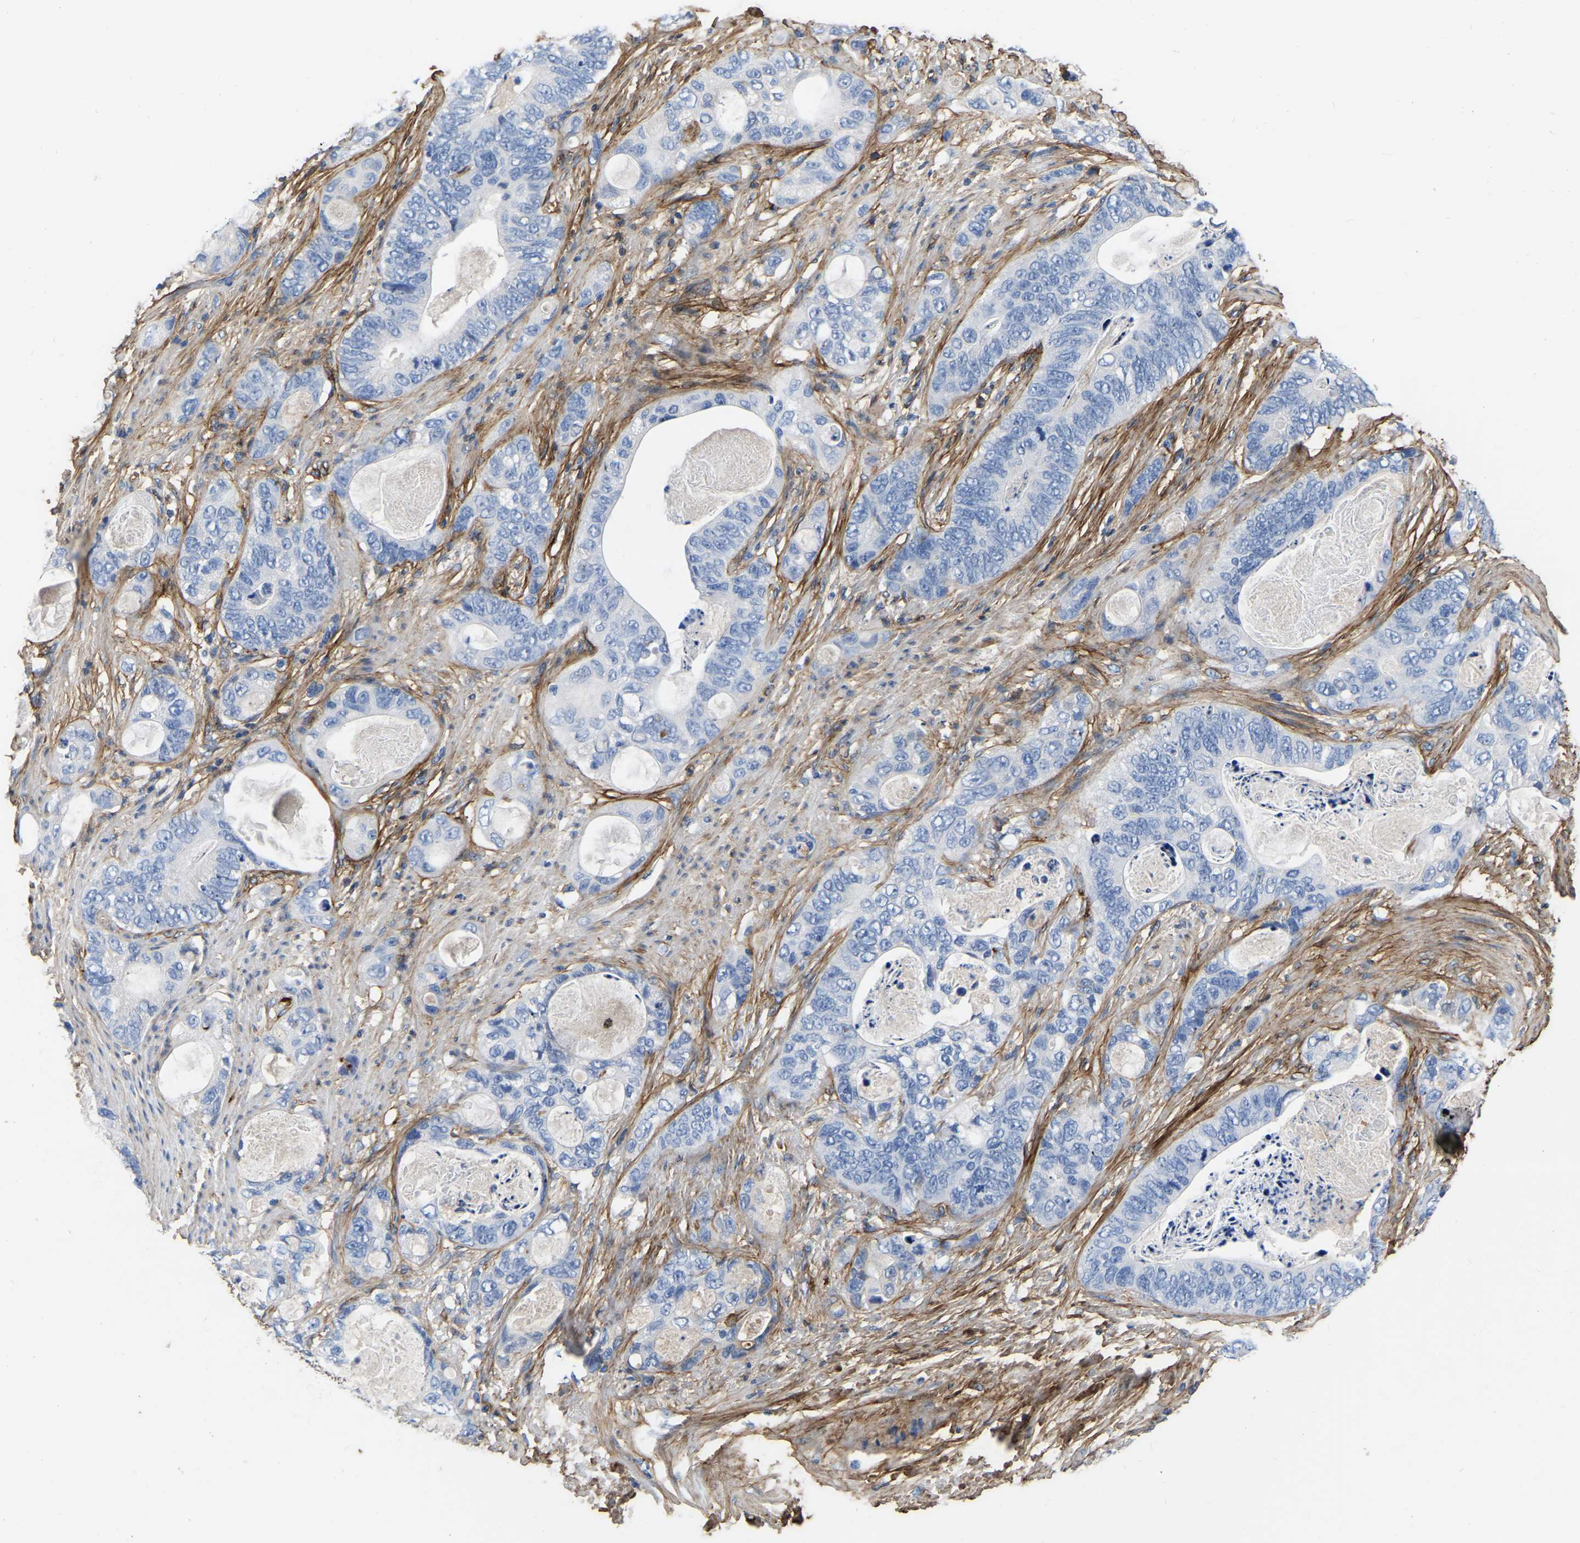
{"staining": {"intensity": "negative", "quantity": "none", "location": "none"}, "tissue": "stomach cancer", "cell_type": "Tumor cells", "image_type": "cancer", "snomed": [{"axis": "morphology", "description": "Normal tissue, NOS"}, {"axis": "morphology", "description": "Adenocarcinoma, NOS"}, {"axis": "topography", "description": "Stomach"}], "caption": "Tumor cells are negative for brown protein staining in stomach adenocarcinoma. (Stains: DAB (3,3'-diaminobenzidine) immunohistochemistry with hematoxylin counter stain, Microscopy: brightfield microscopy at high magnification).", "gene": "COL6A1", "patient": {"sex": "female", "age": 89}}